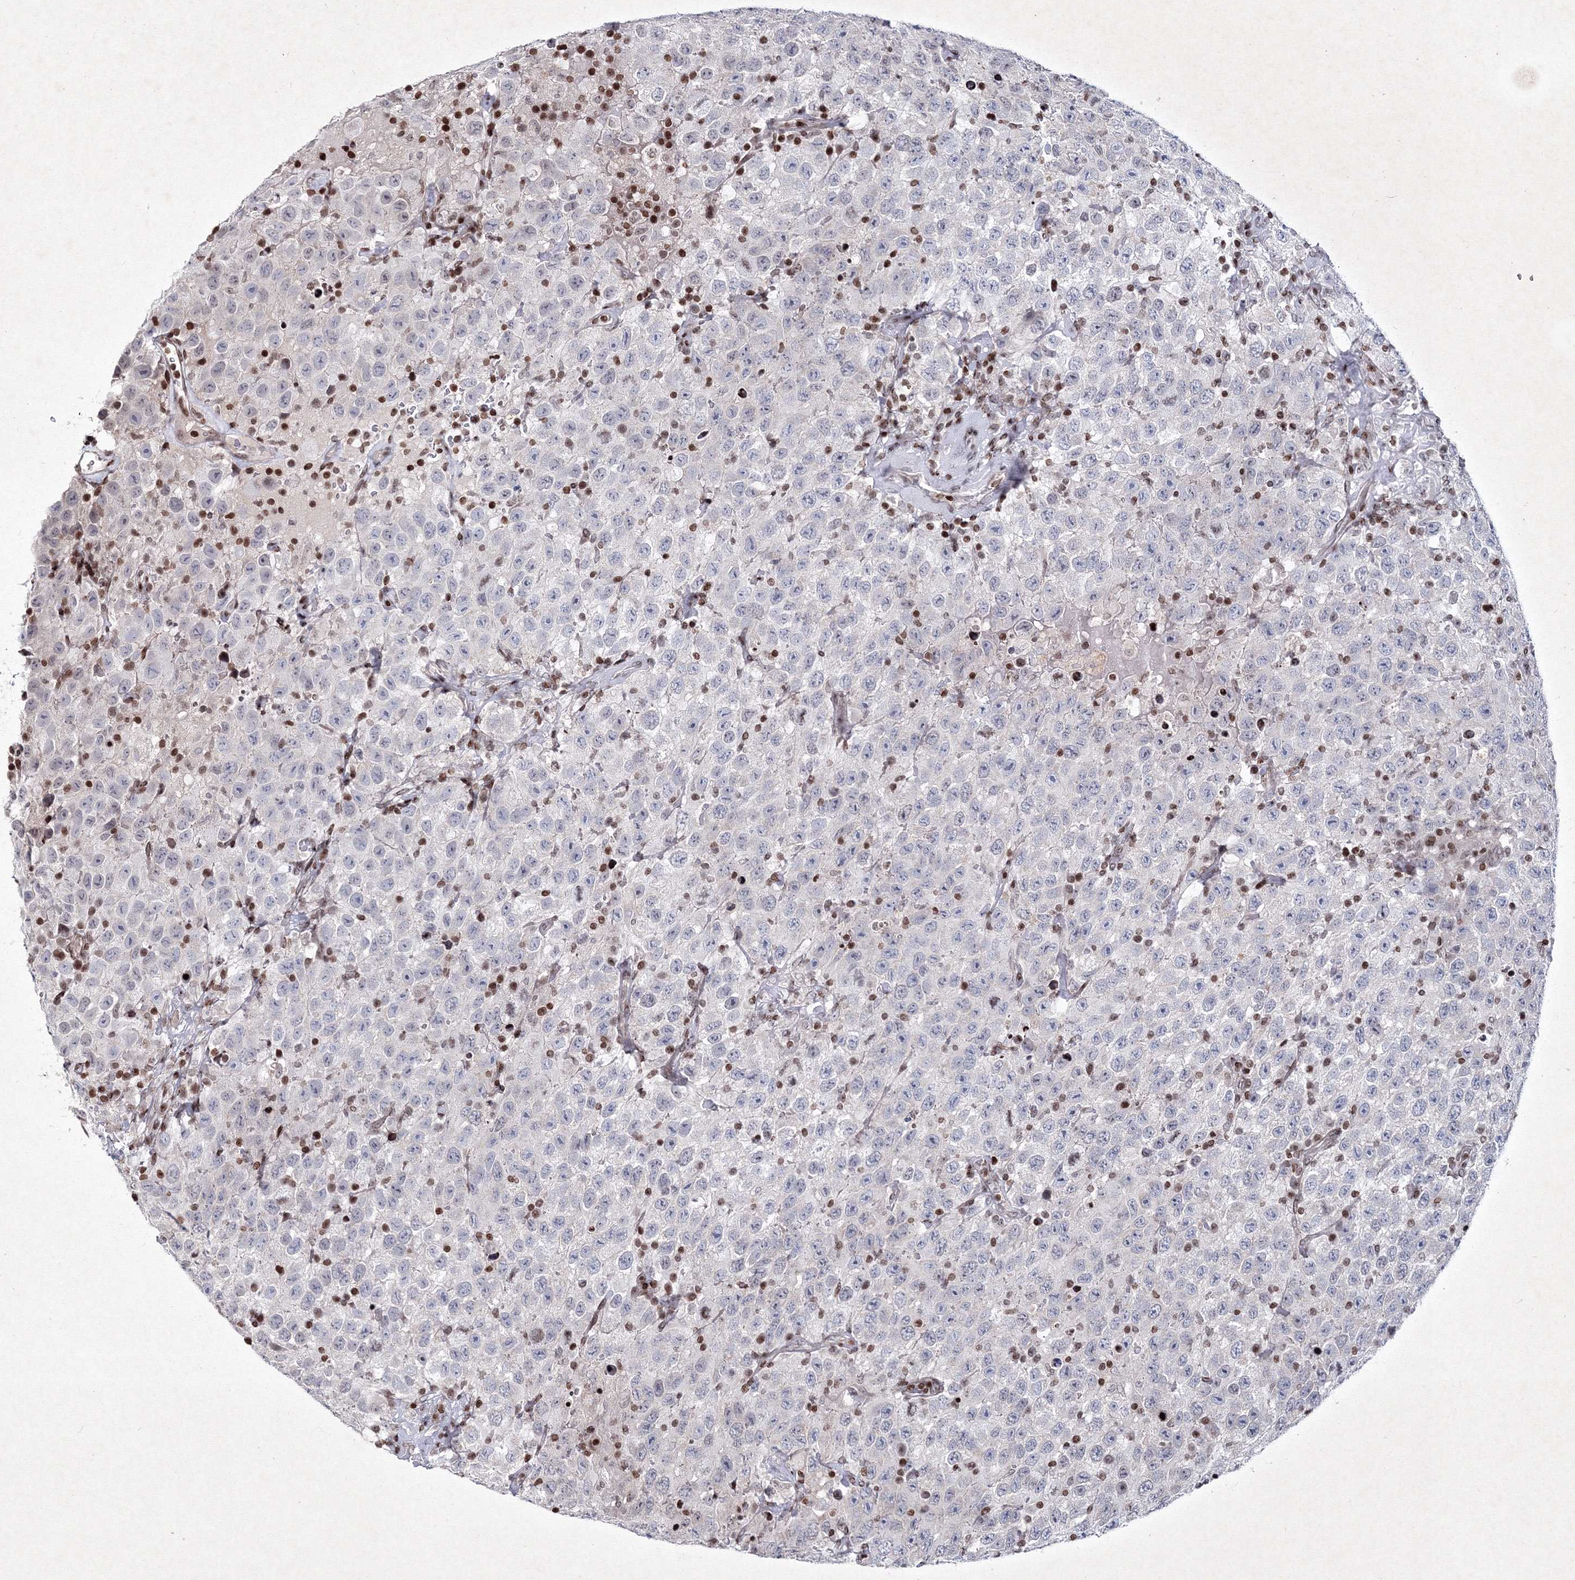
{"staining": {"intensity": "negative", "quantity": "none", "location": "none"}, "tissue": "testis cancer", "cell_type": "Tumor cells", "image_type": "cancer", "snomed": [{"axis": "morphology", "description": "Seminoma, NOS"}, {"axis": "topography", "description": "Testis"}], "caption": "Testis cancer stained for a protein using immunohistochemistry (IHC) demonstrates no staining tumor cells.", "gene": "SMIM29", "patient": {"sex": "male", "age": 41}}